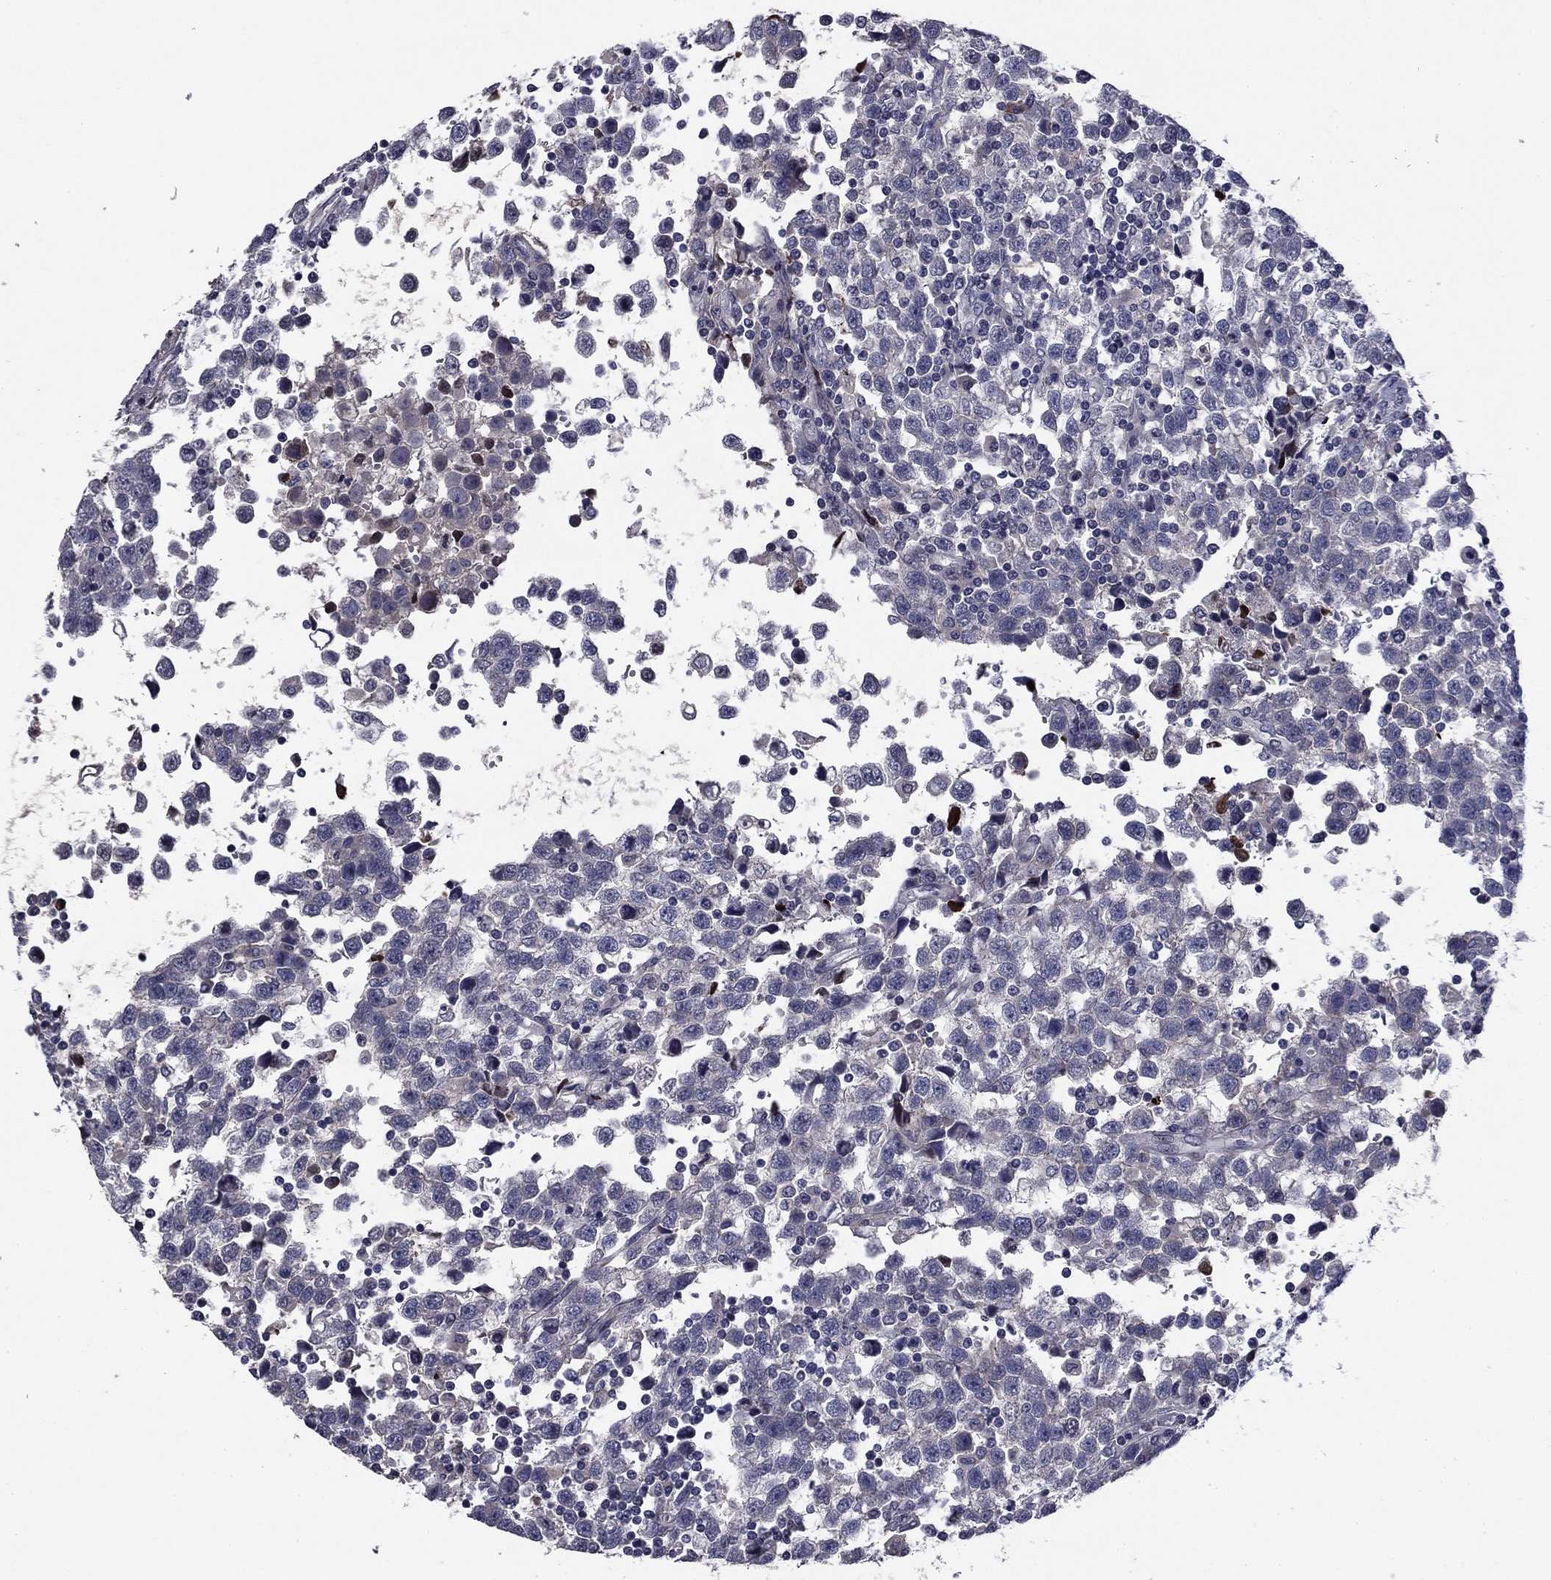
{"staining": {"intensity": "negative", "quantity": "none", "location": "none"}, "tissue": "testis cancer", "cell_type": "Tumor cells", "image_type": "cancer", "snomed": [{"axis": "morphology", "description": "Seminoma, NOS"}, {"axis": "topography", "description": "Testis"}], "caption": "Immunohistochemistry (IHC) photomicrograph of neoplastic tissue: human testis cancer (seminoma) stained with DAB (3,3'-diaminobenzidine) shows no significant protein staining in tumor cells.", "gene": "COL2A1", "patient": {"sex": "male", "age": 34}}